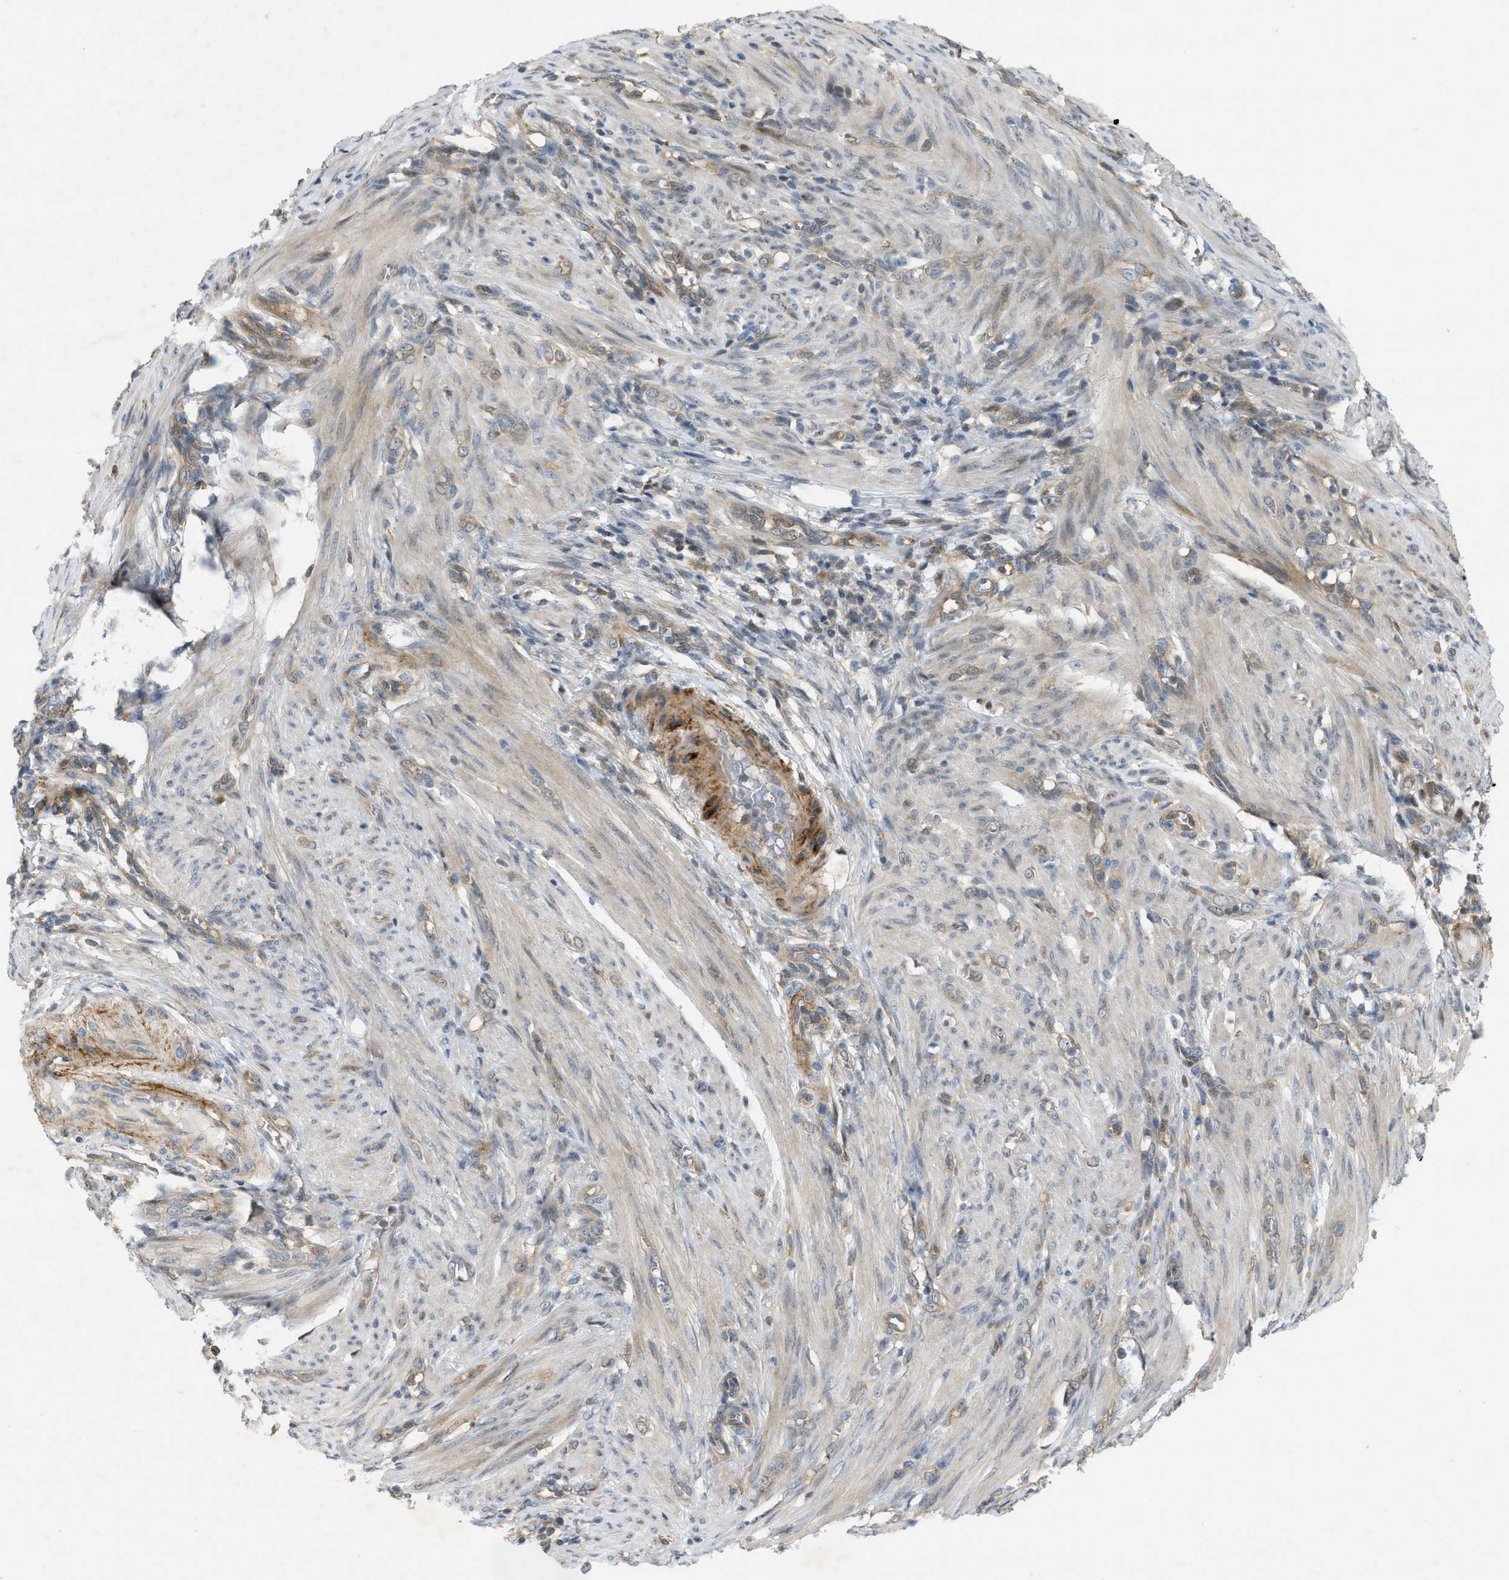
{"staining": {"intensity": "weak", "quantity": ">75%", "location": "cytoplasmic/membranous"}, "tissue": "endometrial cancer", "cell_type": "Tumor cells", "image_type": "cancer", "snomed": [{"axis": "morphology", "description": "Adenocarcinoma, NOS"}, {"axis": "topography", "description": "Endometrium"}], "caption": "An immunohistochemistry (IHC) histopathology image of tumor tissue is shown. Protein staining in brown shows weak cytoplasmic/membranous positivity in endometrial adenocarcinoma within tumor cells. (Brightfield microscopy of DAB IHC at high magnification).", "gene": "PDCL3", "patient": {"sex": "female", "age": 70}}